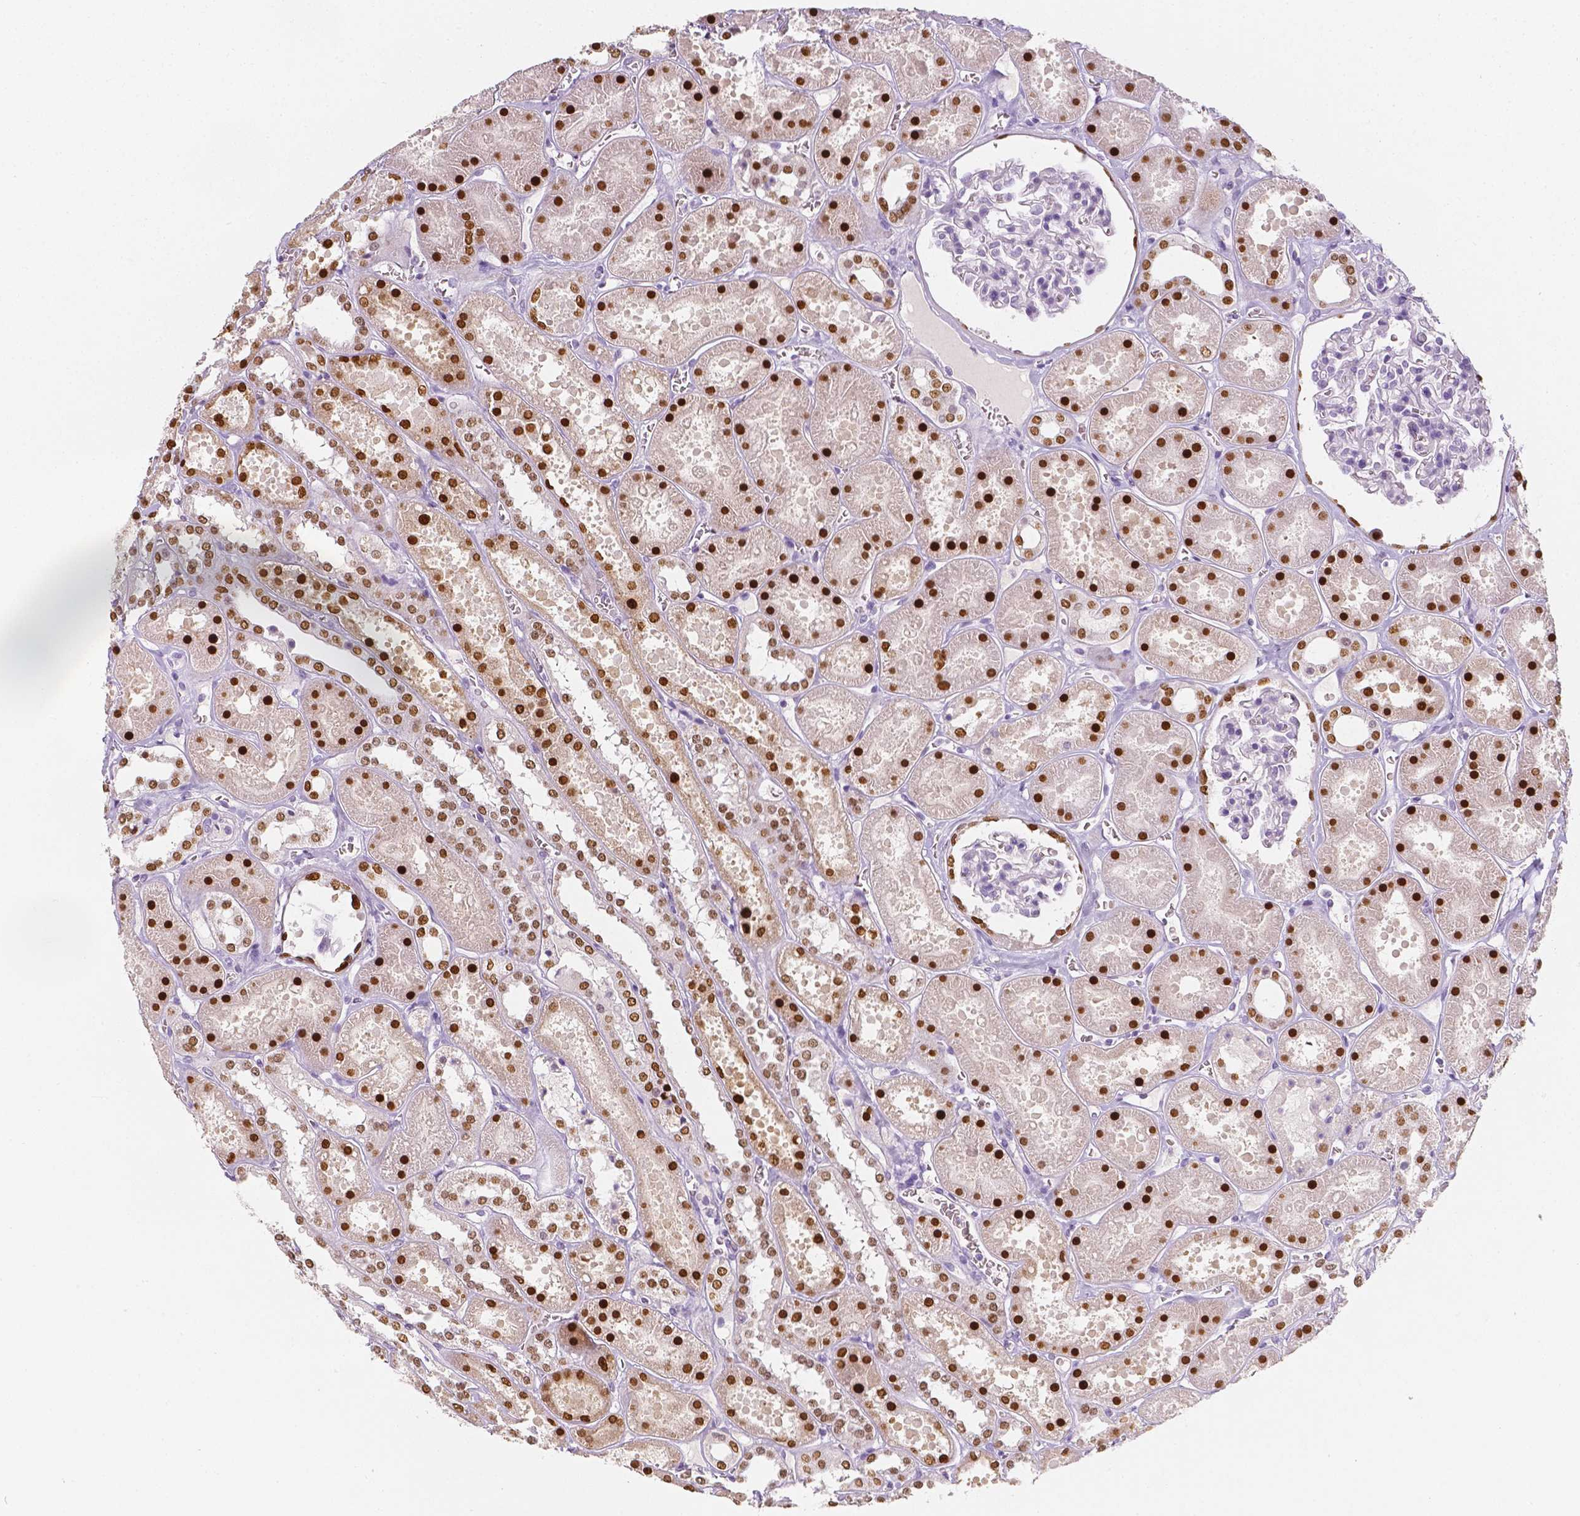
{"staining": {"intensity": "negative", "quantity": "none", "location": "none"}, "tissue": "kidney", "cell_type": "Cells in glomeruli", "image_type": "normal", "snomed": [{"axis": "morphology", "description": "Normal tissue, NOS"}, {"axis": "topography", "description": "Kidney"}], "caption": "Image shows no protein positivity in cells in glomeruli of normal kidney.", "gene": "HNF1B", "patient": {"sex": "female", "age": 41}}